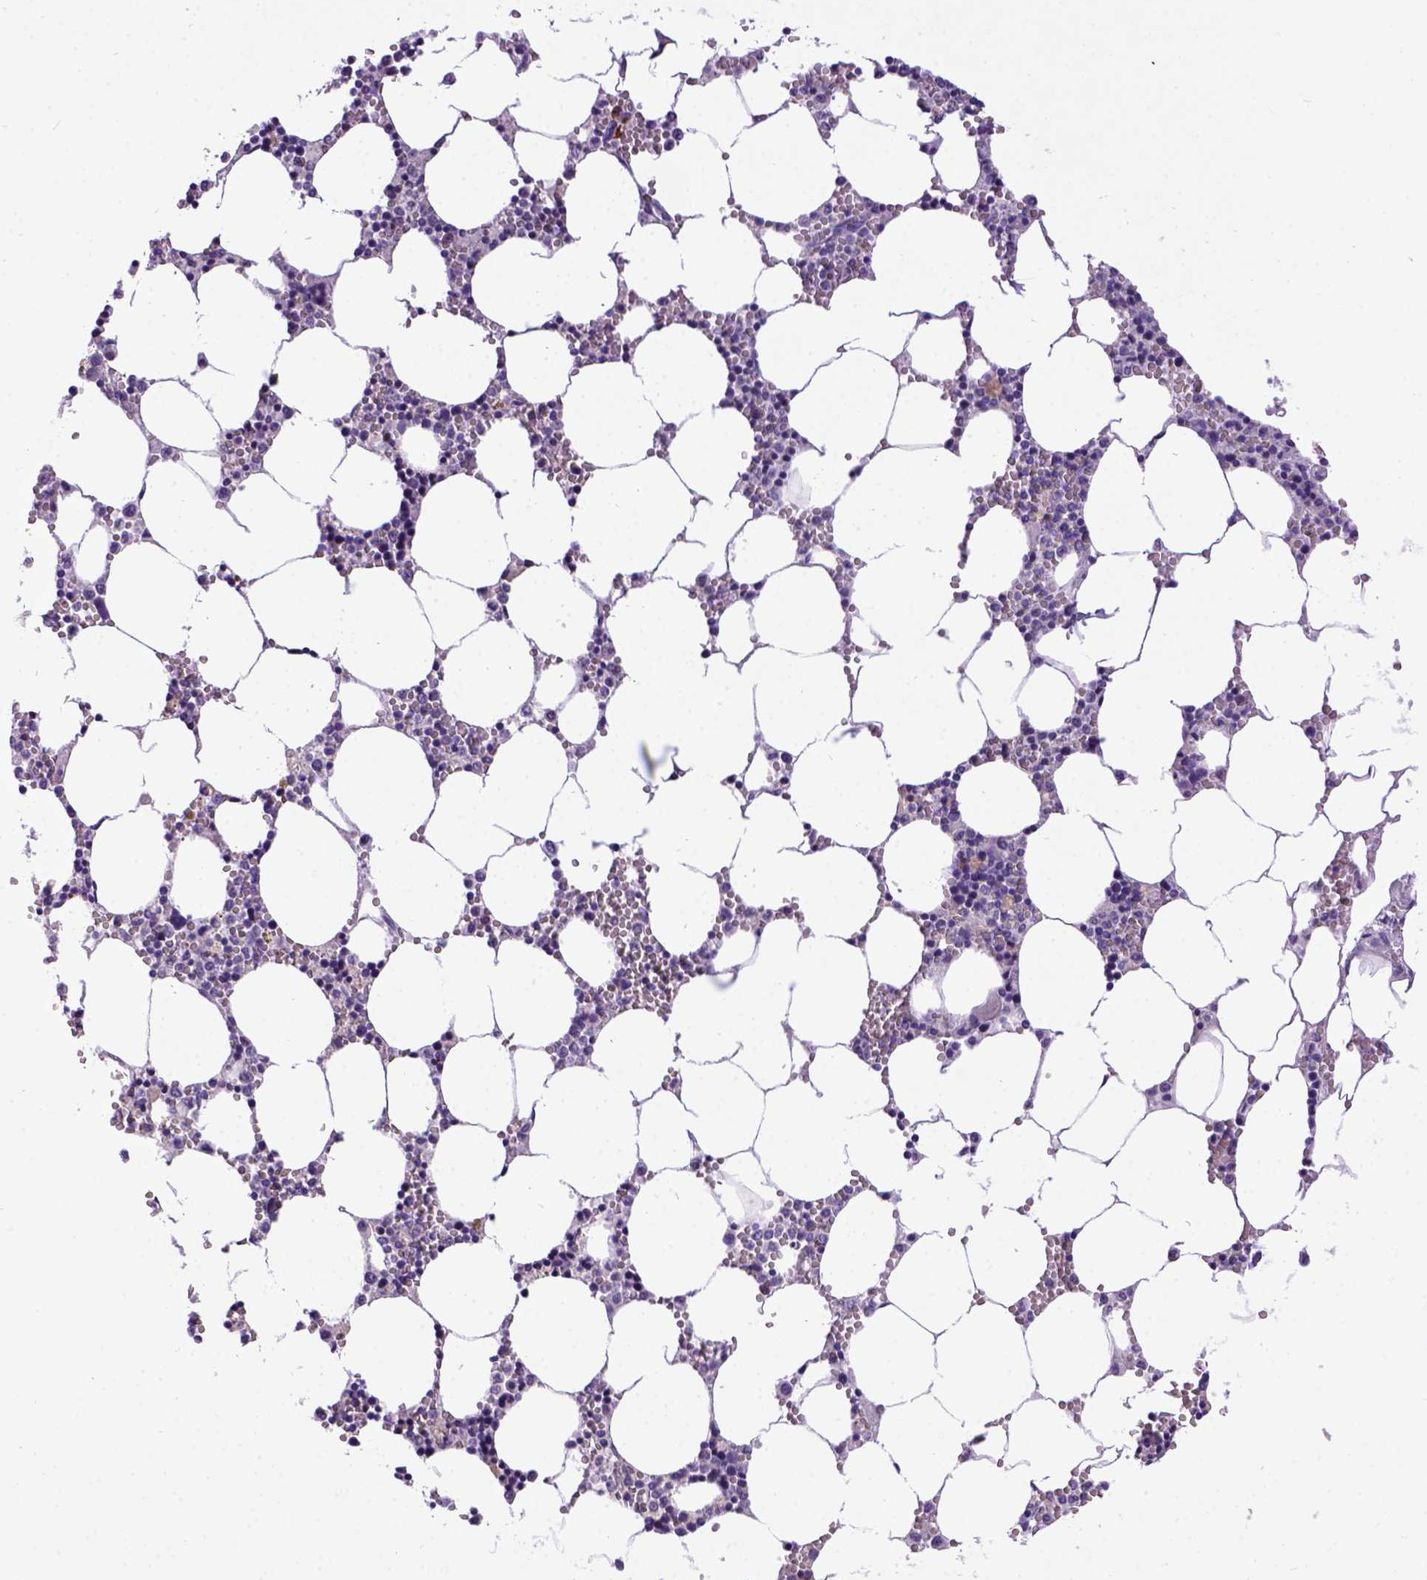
{"staining": {"intensity": "negative", "quantity": "none", "location": "none"}, "tissue": "bone marrow", "cell_type": "Hematopoietic cells", "image_type": "normal", "snomed": [{"axis": "morphology", "description": "Normal tissue, NOS"}, {"axis": "topography", "description": "Bone marrow"}], "caption": "Immunohistochemistry (IHC) micrograph of unremarkable bone marrow: bone marrow stained with DAB (3,3'-diaminobenzidine) exhibits no significant protein staining in hematopoietic cells. (DAB (3,3'-diaminobenzidine) immunohistochemistry, high magnification).", "gene": "CDH1", "patient": {"sex": "female", "age": 64}}